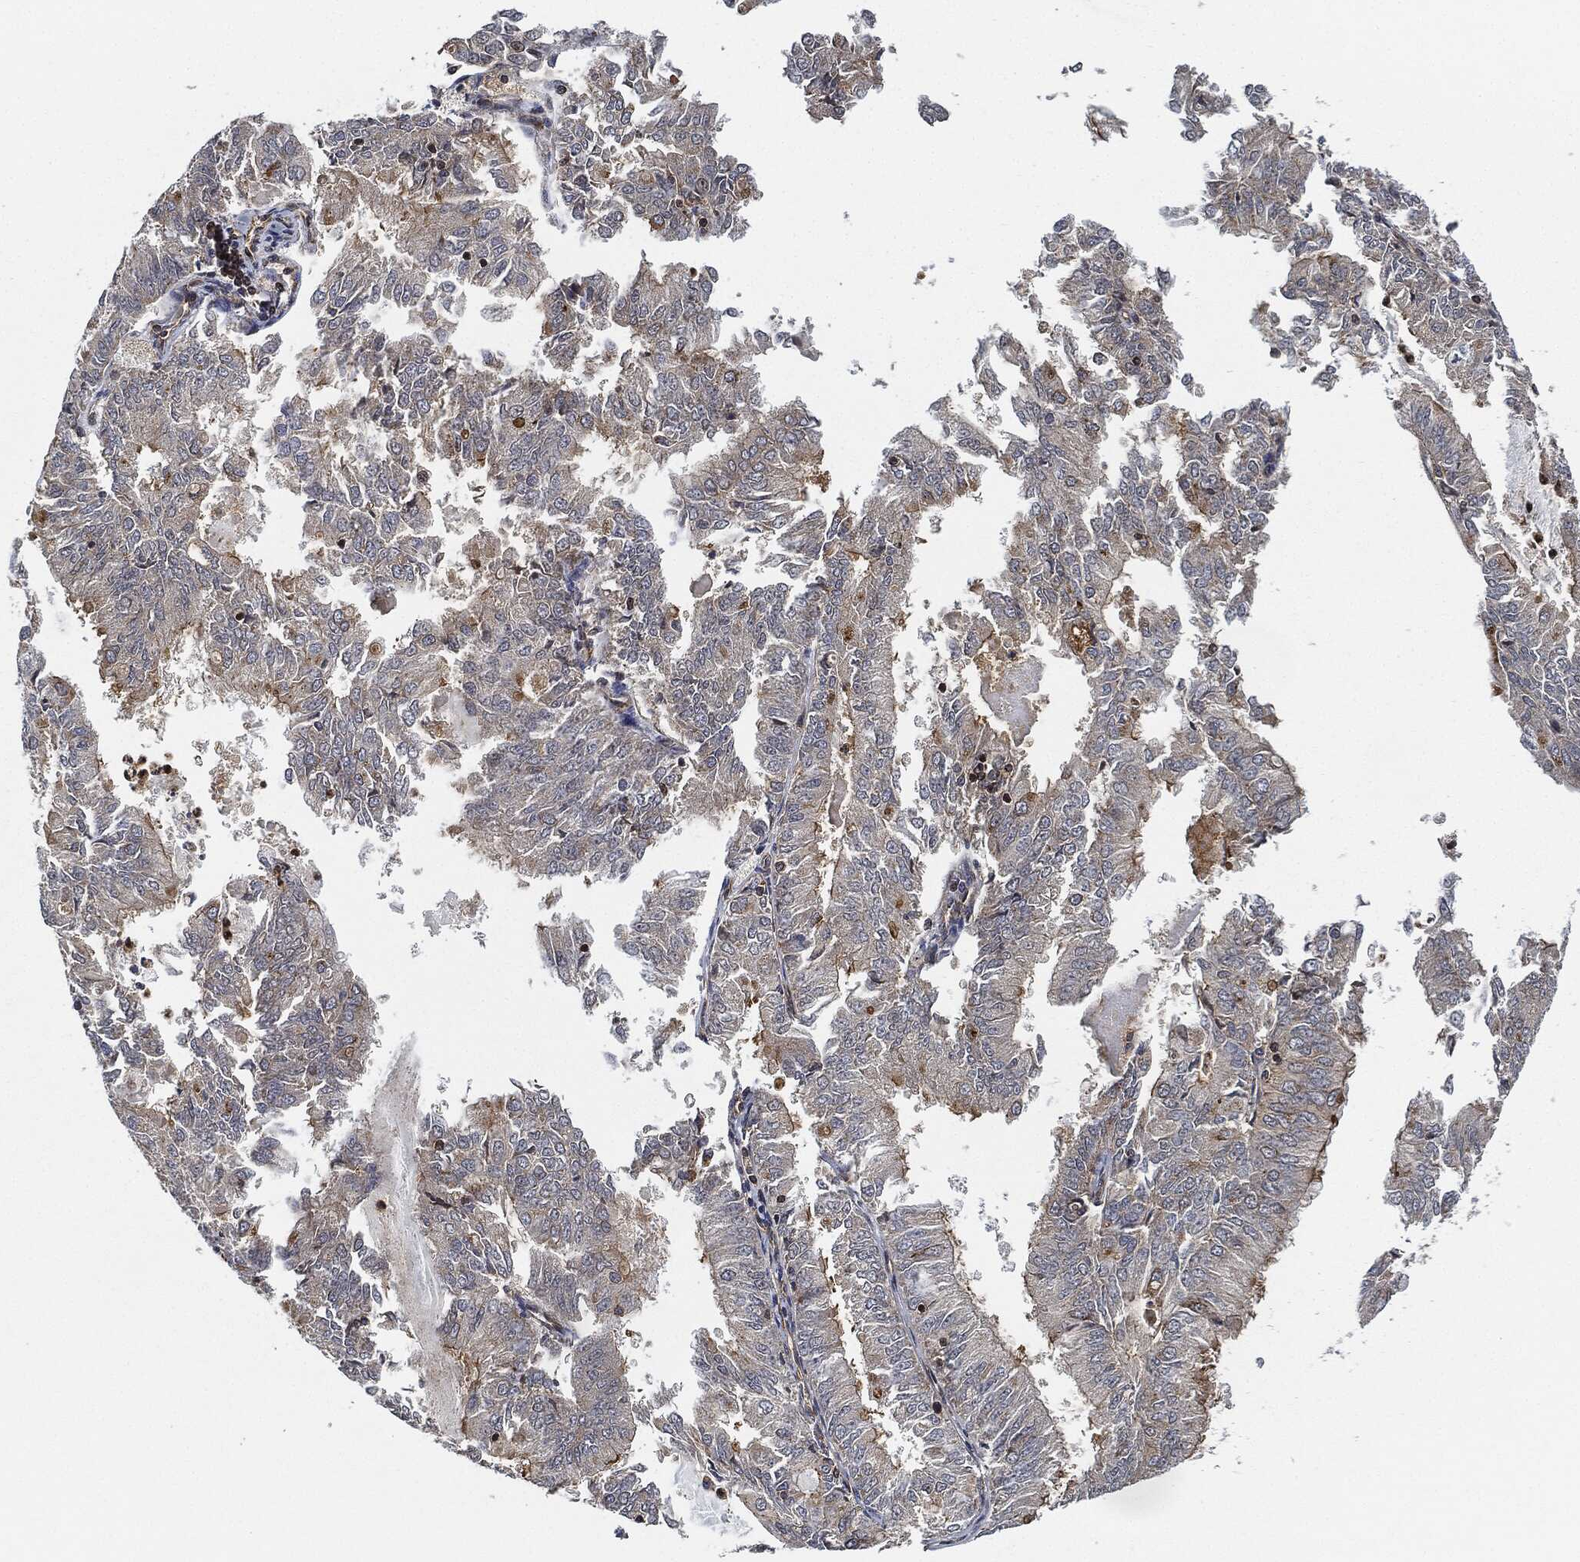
{"staining": {"intensity": "moderate", "quantity": "<25%", "location": "cytoplasmic/membranous"}, "tissue": "endometrial cancer", "cell_type": "Tumor cells", "image_type": "cancer", "snomed": [{"axis": "morphology", "description": "Adenocarcinoma, NOS"}, {"axis": "topography", "description": "Endometrium"}], "caption": "Tumor cells display low levels of moderate cytoplasmic/membranous staining in approximately <25% of cells in human endometrial cancer (adenocarcinoma).", "gene": "MAP3K3", "patient": {"sex": "female", "age": 57}}